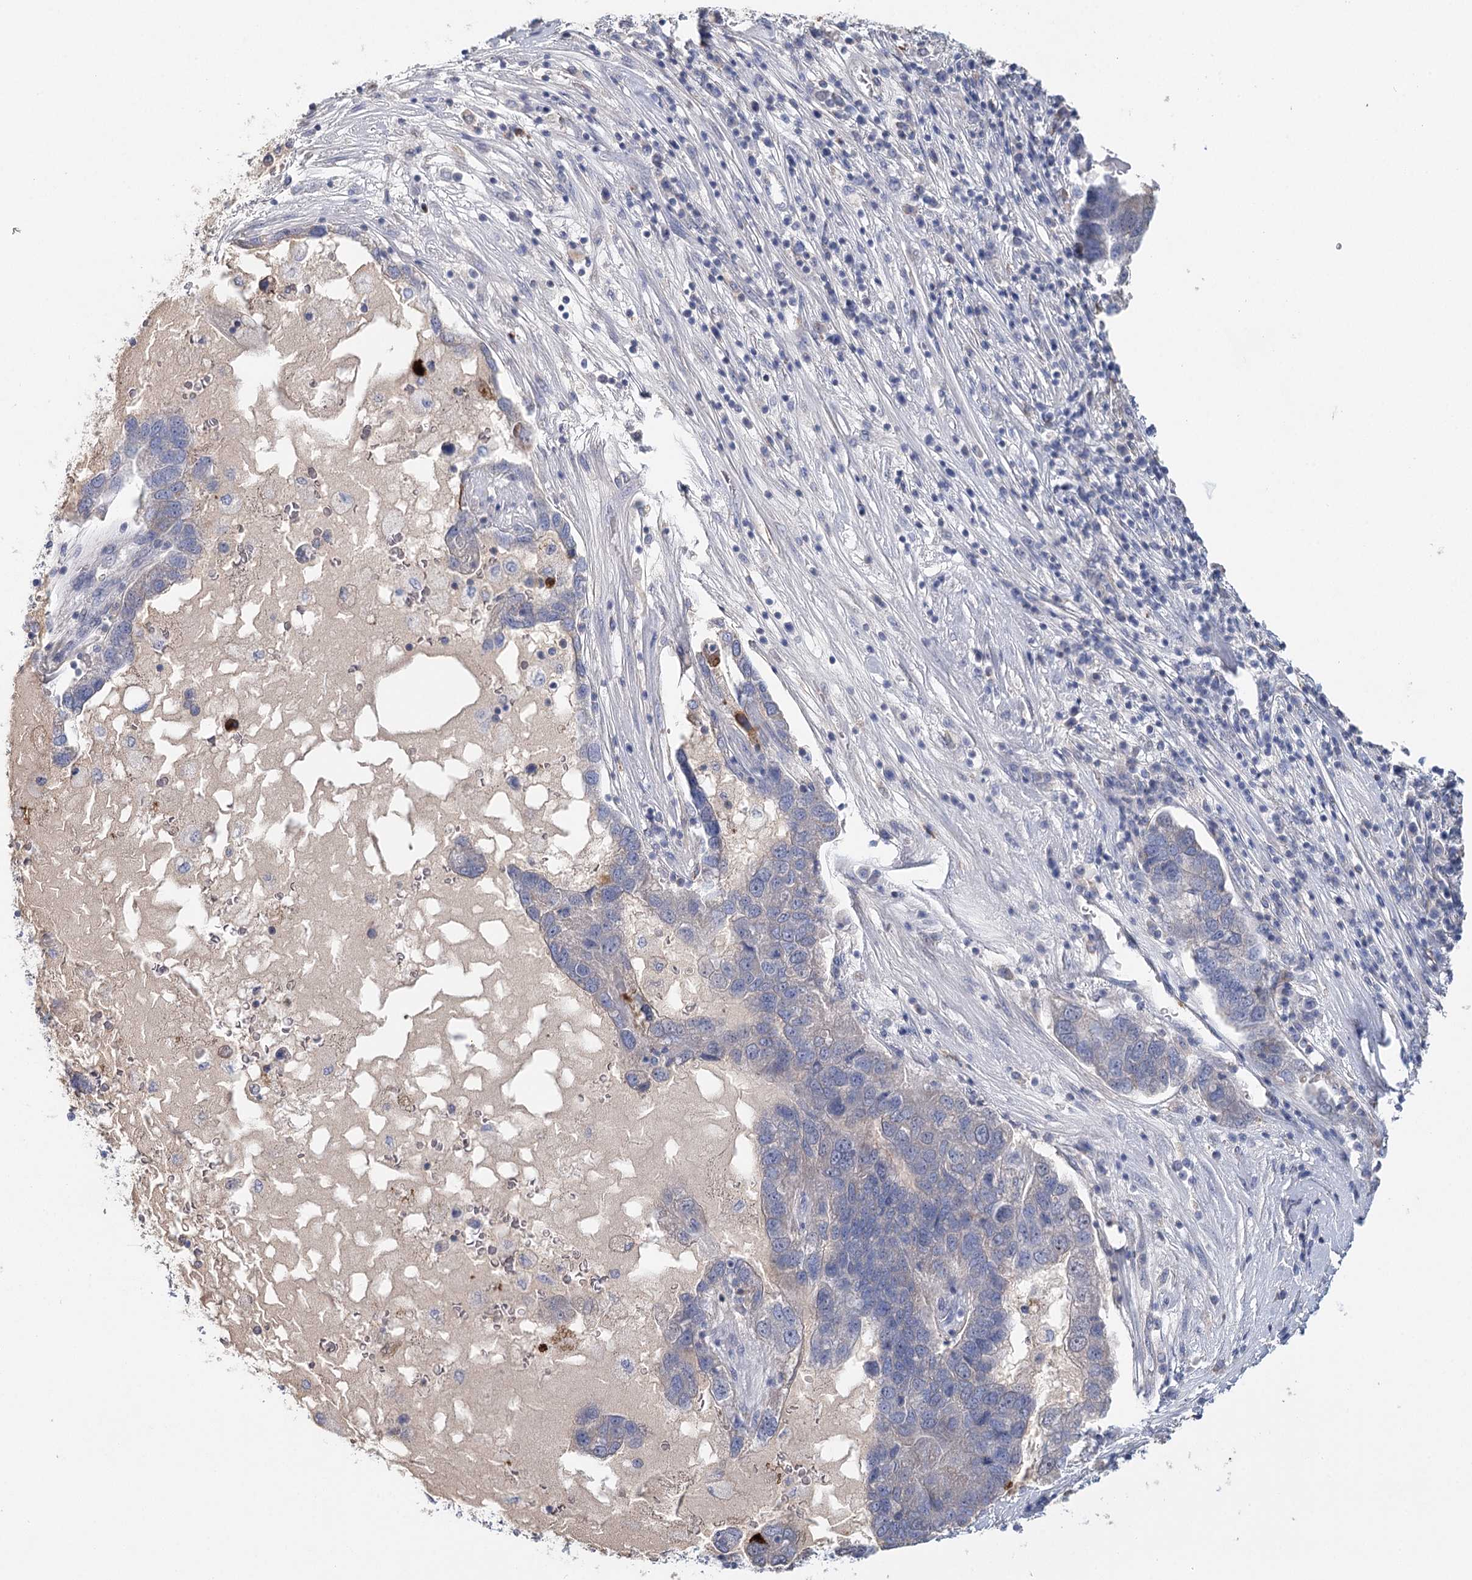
{"staining": {"intensity": "negative", "quantity": "none", "location": "none"}, "tissue": "pancreatic cancer", "cell_type": "Tumor cells", "image_type": "cancer", "snomed": [{"axis": "morphology", "description": "Adenocarcinoma, NOS"}, {"axis": "topography", "description": "Pancreas"}], "caption": "Immunohistochemistry (IHC) of pancreatic cancer displays no positivity in tumor cells.", "gene": "ARHGAP44", "patient": {"sex": "female", "age": 61}}